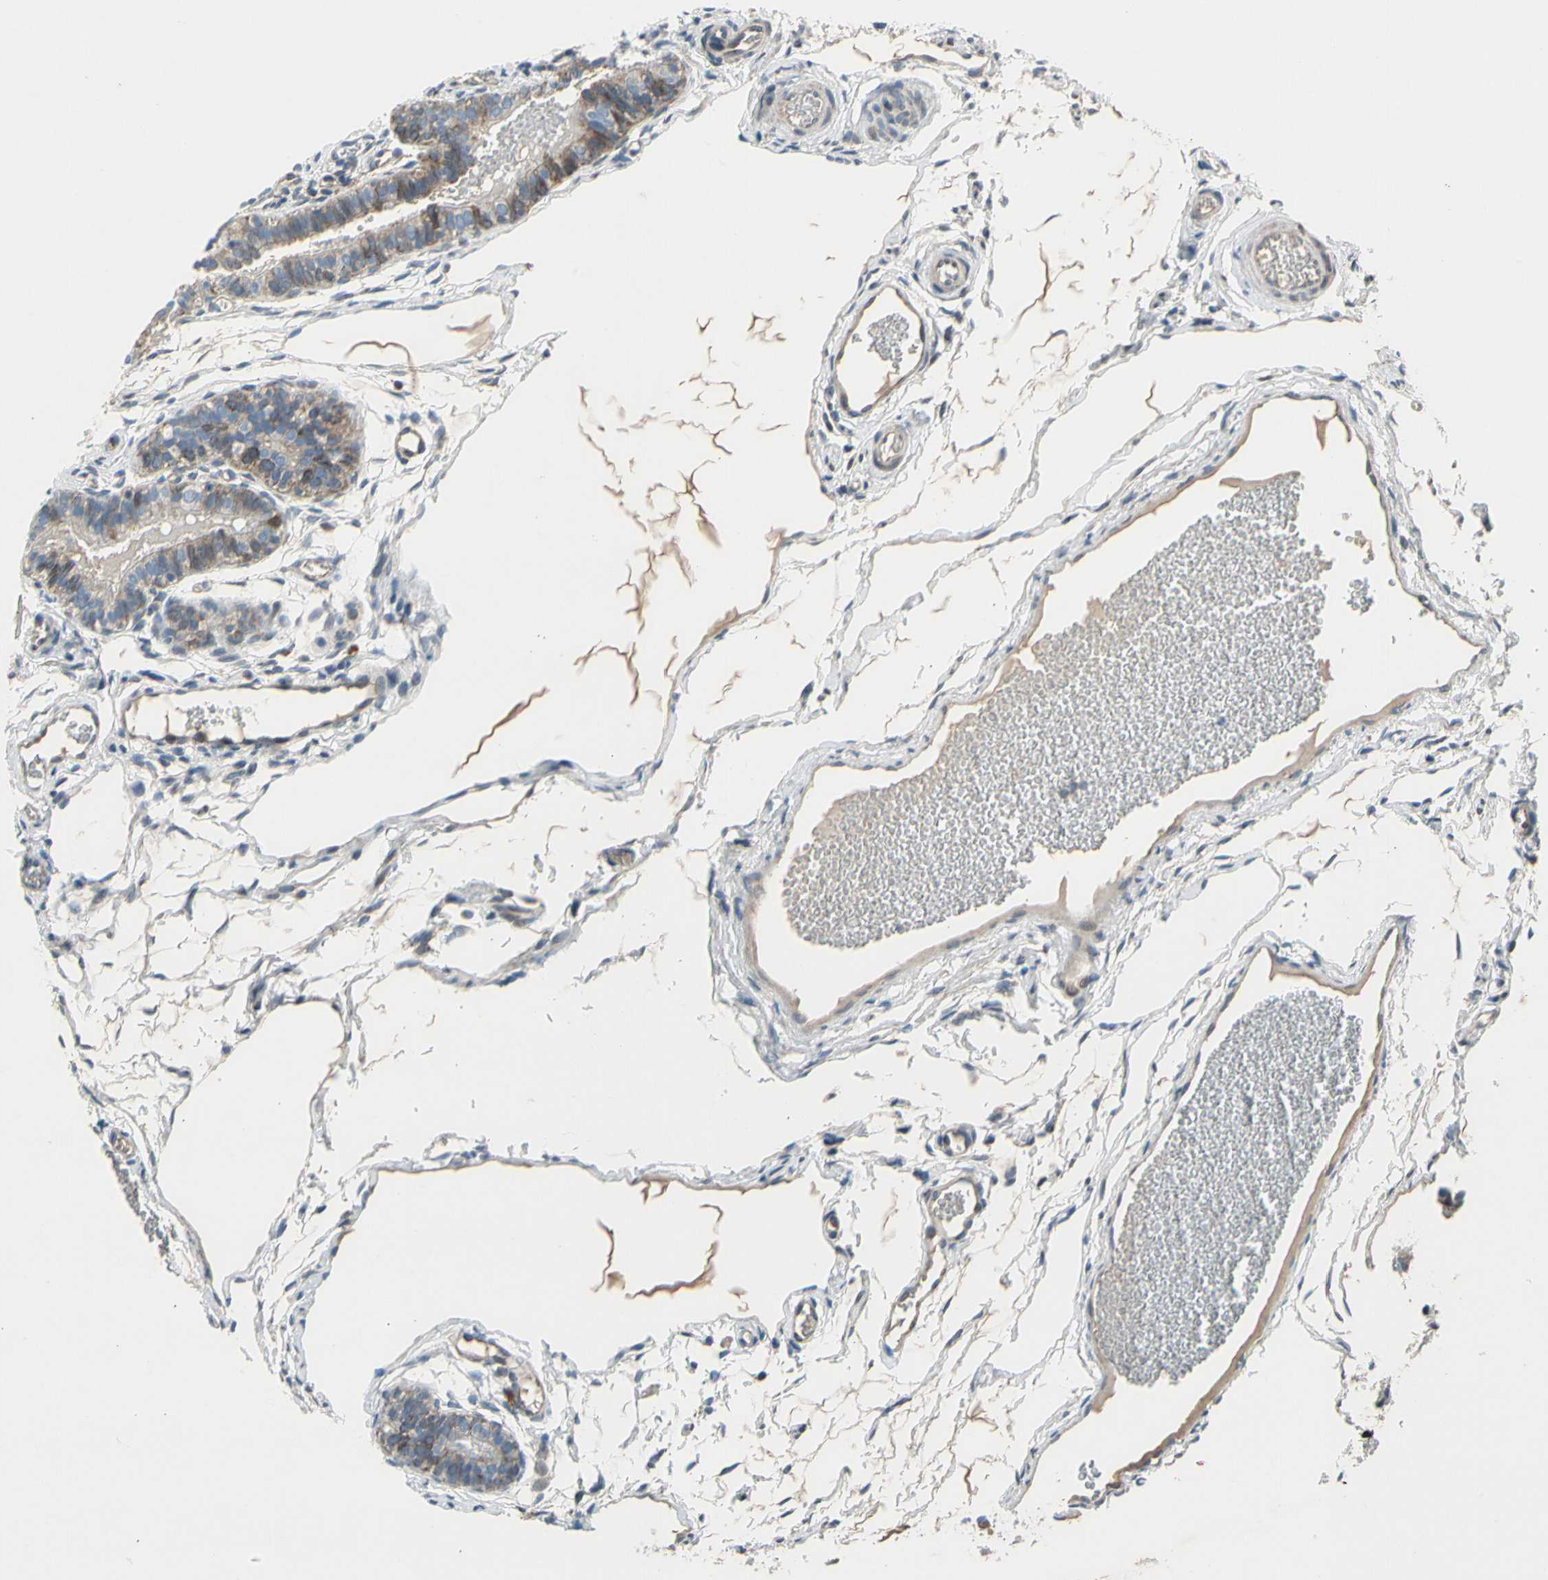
{"staining": {"intensity": "weak", "quantity": ">75%", "location": "cytoplasmic/membranous"}, "tissue": "fallopian tube", "cell_type": "Glandular cells", "image_type": "normal", "snomed": [{"axis": "morphology", "description": "Normal tissue, NOS"}, {"axis": "topography", "description": "Fallopian tube"}, {"axis": "topography", "description": "Placenta"}], "caption": "Immunohistochemical staining of unremarkable human fallopian tube exhibits weak cytoplasmic/membranous protein positivity in about >75% of glandular cells.", "gene": "NPHP3", "patient": {"sex": "female", "age": 34}}